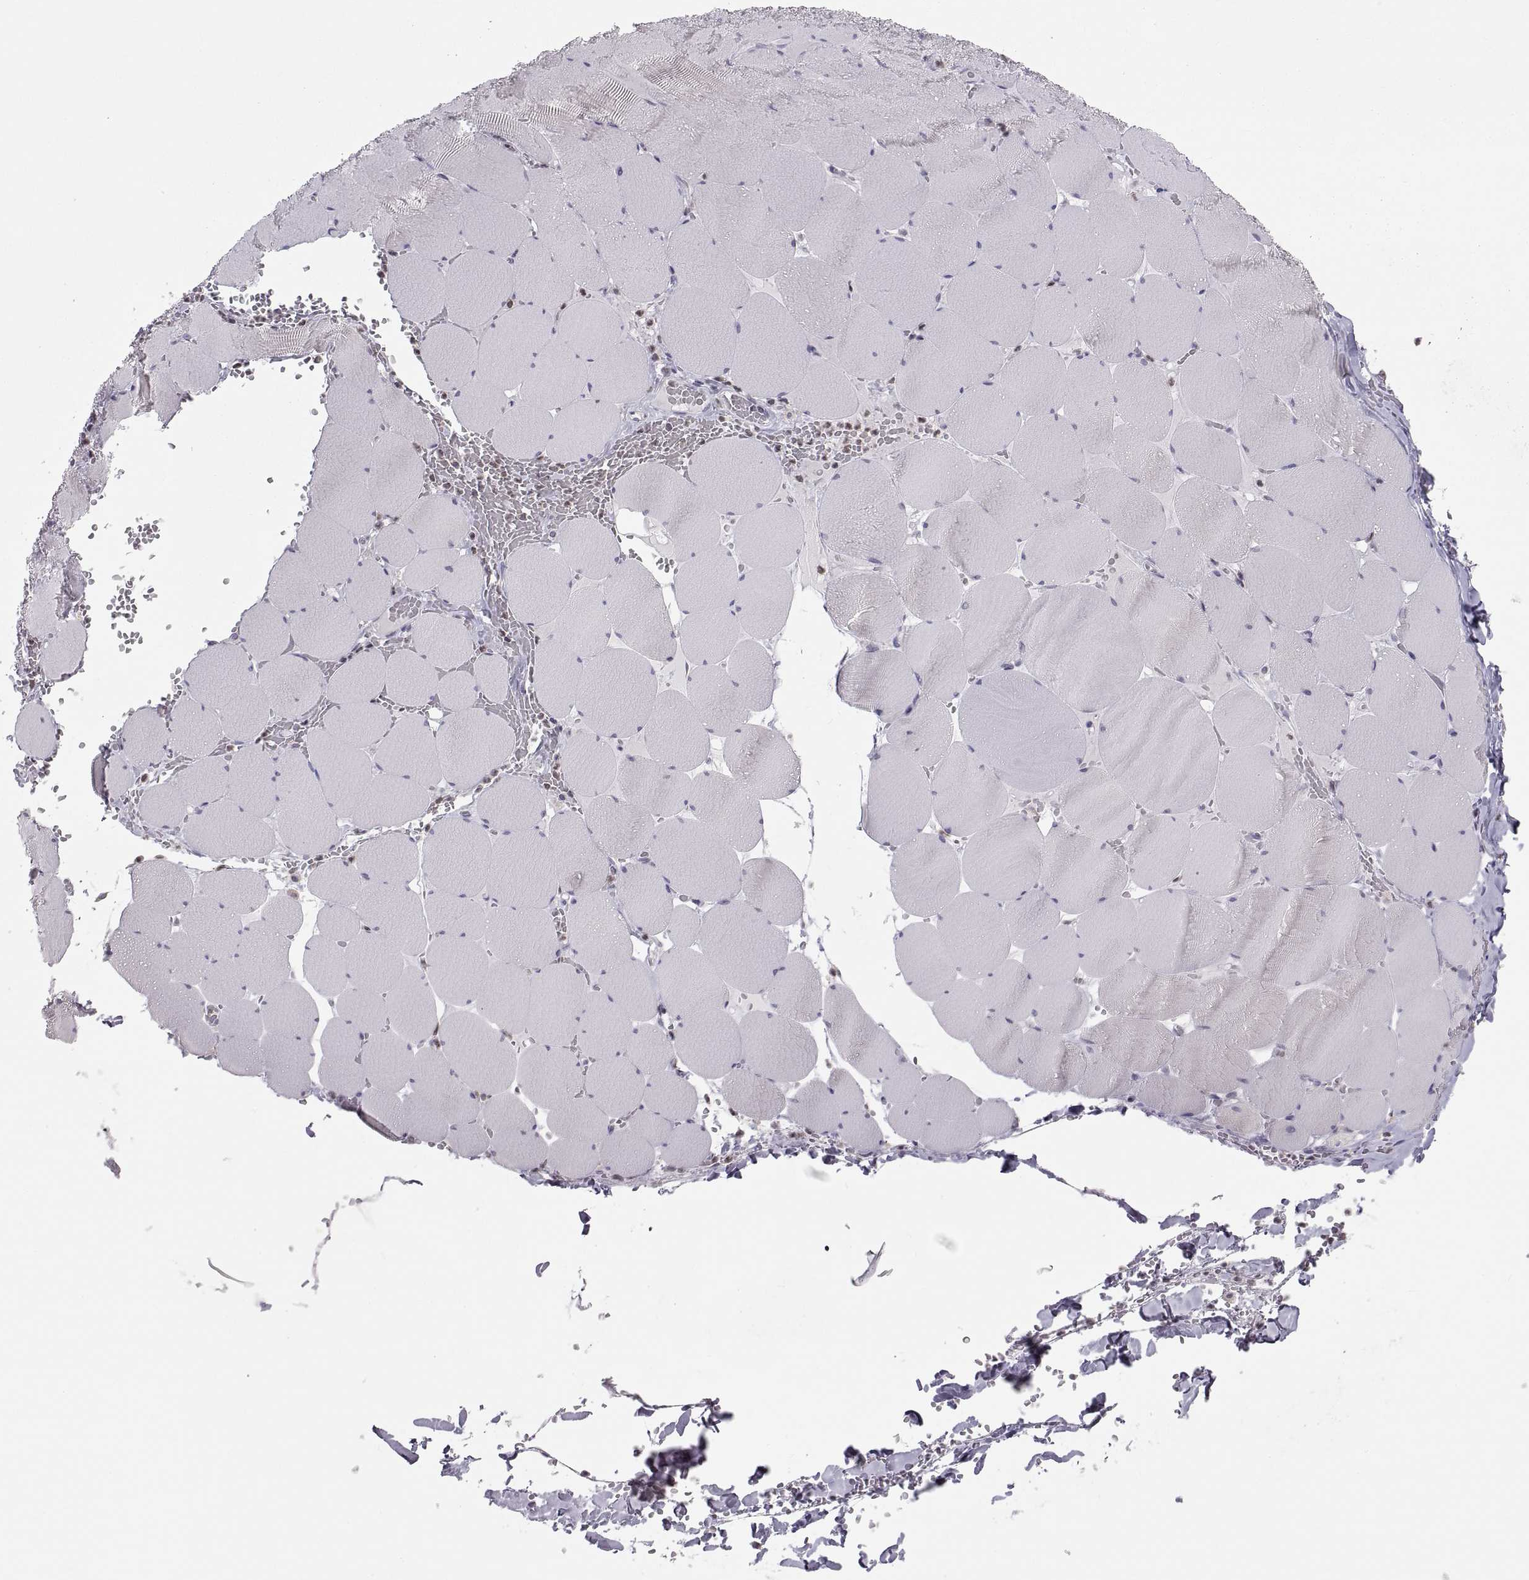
{"staining": {"intensity": "negative", "quantity": "none", "location": "none"}, "tissue": "skeletal muscle", "cell_type": "Myocytes", "image_type": "normal", "snomed": [{"axis": "morphology", "description": "Normal tissue, NOS"}, {"axis": "morphology", "description": "Malignant melanoma, Metastatic site"}, {"axis": "topography", "description": "Skeletal muscle"}], "caption": "The immunohistochemistry (IHC) photomicrograph has no significant staining in myocytes of skeletal muscle. (DAB (3,3'-diaminobenzidine) IHC with hematoxylin counter stain).", "gene": "ERO1A", "patient": {"sex": "male", "age": 50}}